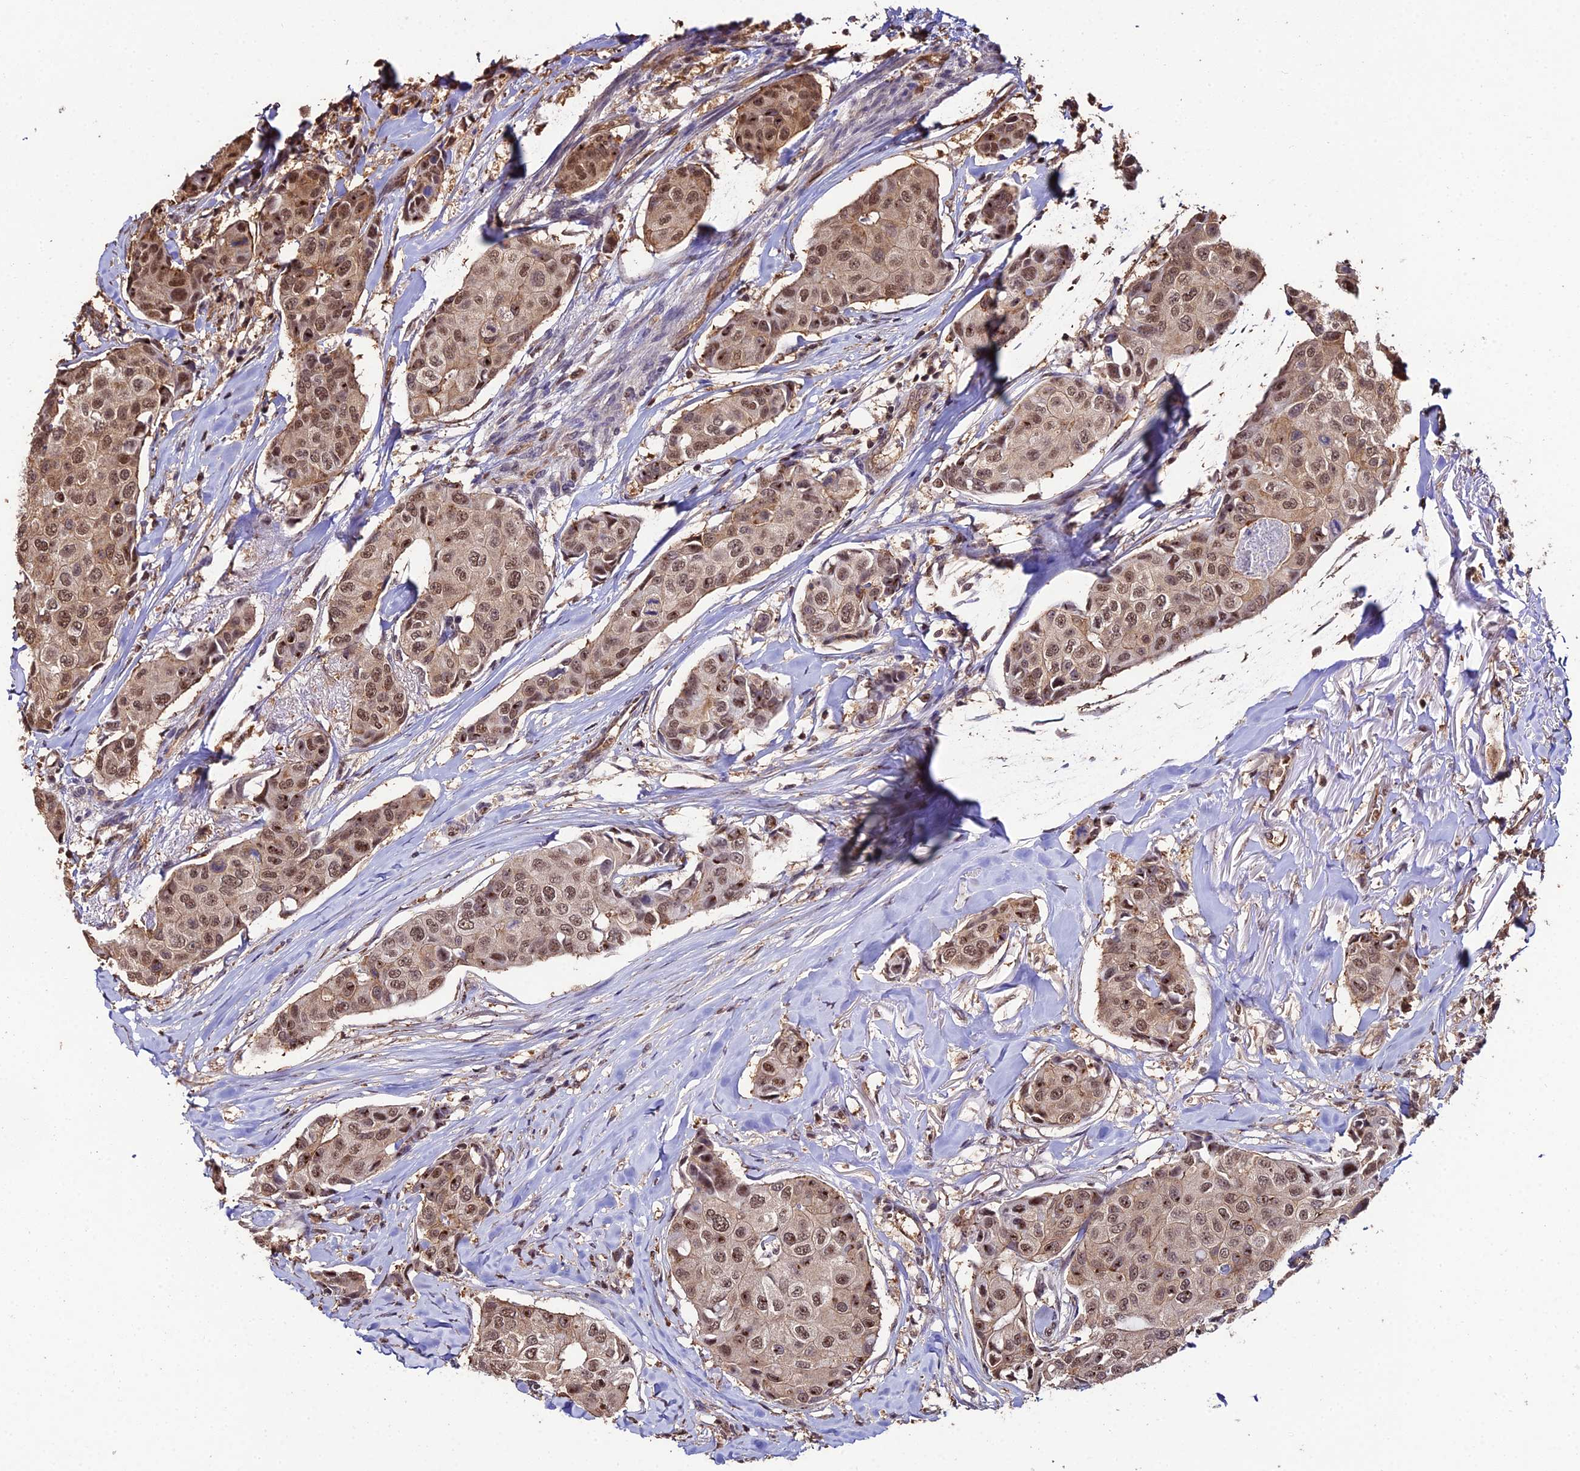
{"staining": {"intensity": "moderate", "quantity": ">75%", "location": "cytoplasmic/membranous,nuclear"}, "tissue": "breast cancer", "cell_type": "Tumor cells", "image_type": "cancer", "snomed": [{"axis": "morphology", "description": "Duct carcinoma"}, {"axis": "topography", "description": "Breast"}], "caption": "Moderate cytoplasmic/membranous and nuclear expression for a protein is present in about >75% of tumor cells of breast cancer (intraductal carcinoma) using immunohistochemistry.", "gene": "PPP4C", "patient": {"sex": "female", "age": 80}}